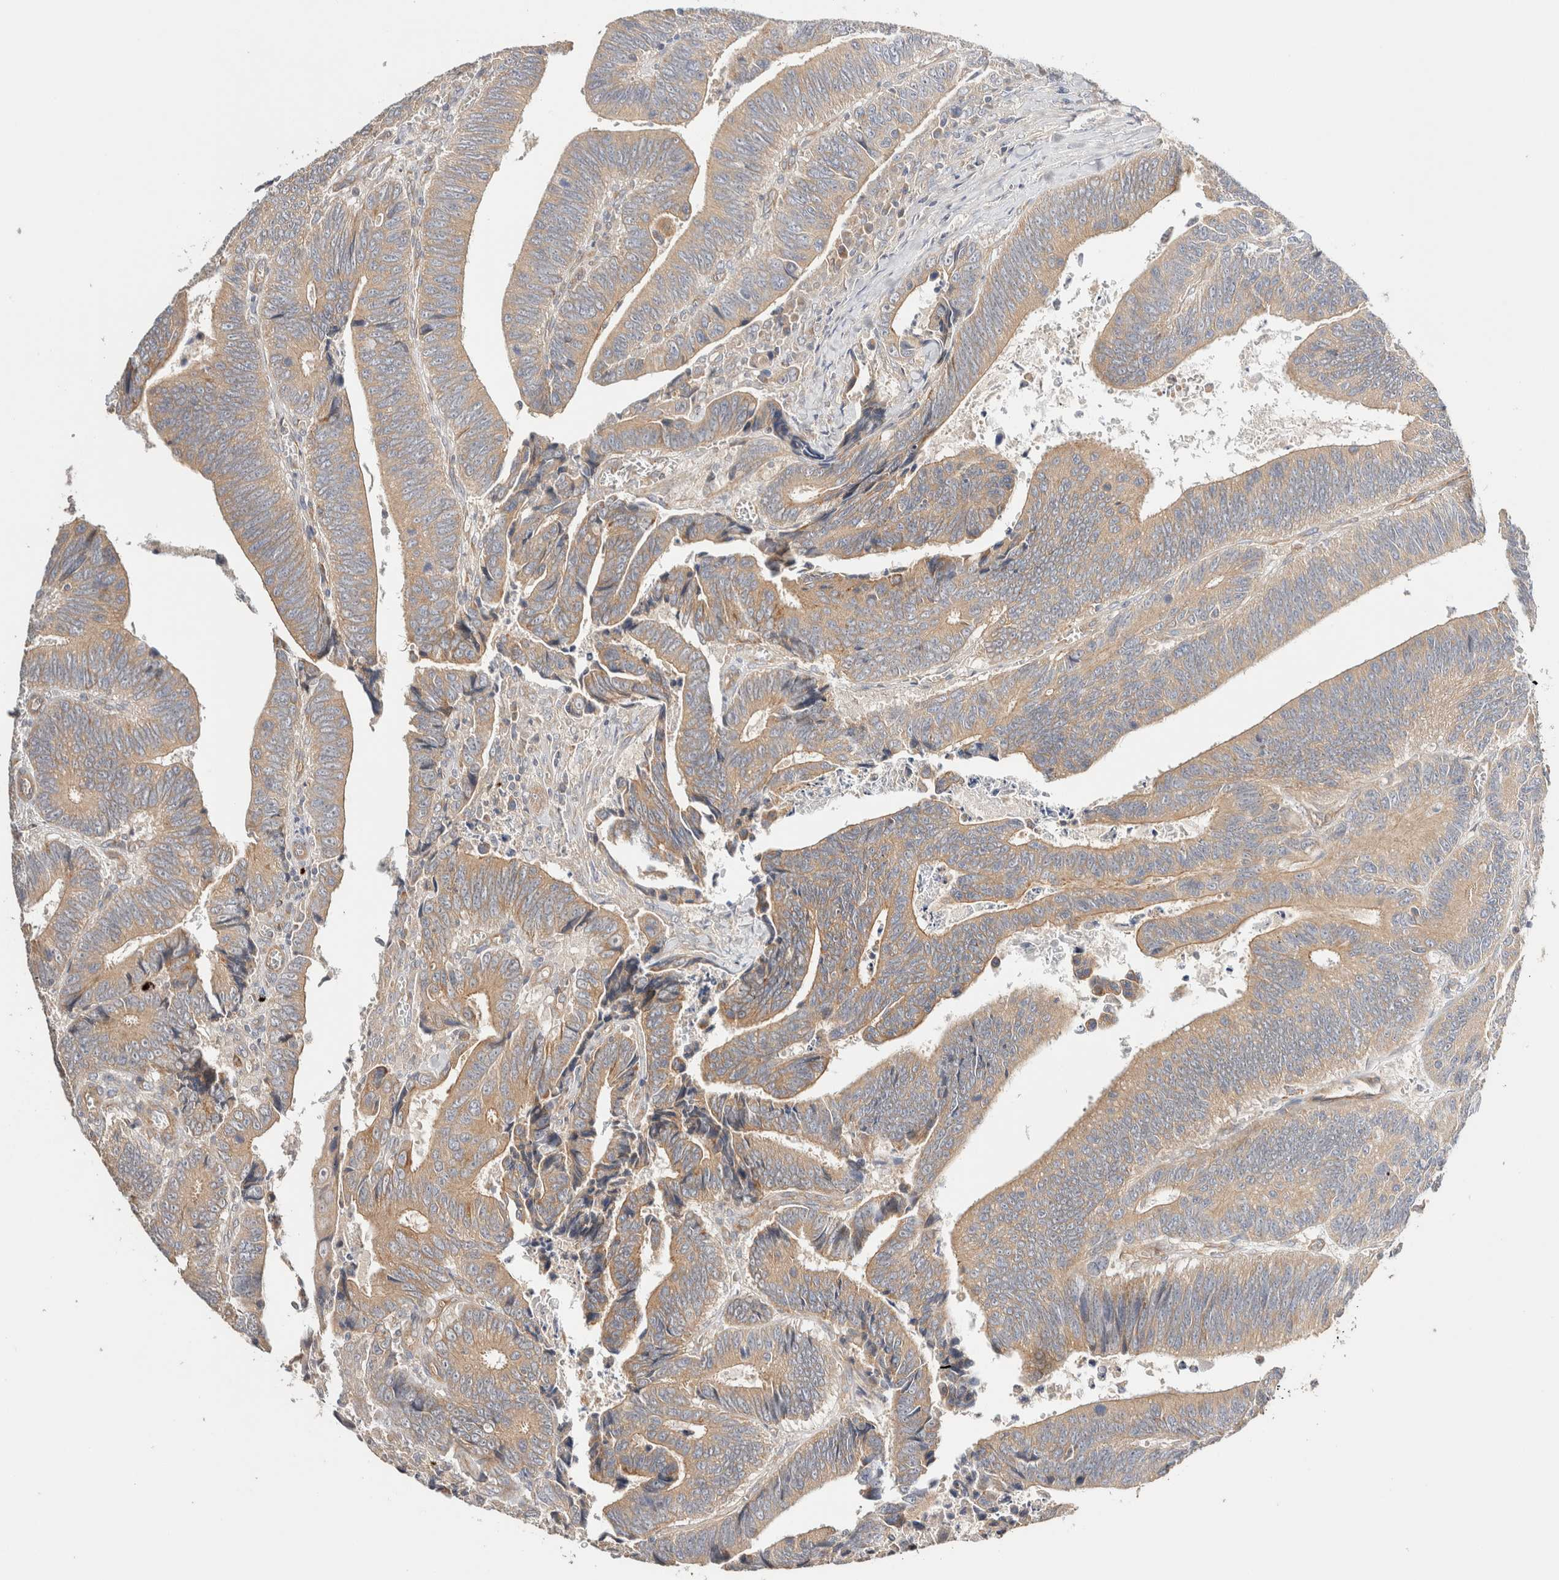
{"staining": {"intensity": "moderate", "quantity": ">75%", "location": "cytoplasmic/membranous"}, "tissue": "colorectal cancer", "cell_type": "Tumor cells", "image_type": "cancer", "snomed": [{"axis": "morphology", "description": "Inflammation, NOS"}, {"axis": "morphology", "description": "Adenocarcinoma, NOS"}, {"axis": "topography", "description": "Colon"}], "caption": "Protein expression analysis of human colorectal cancer reveals moderate cytoplasmic/membranous expression in approximately >75% of tumor cells.", "gene": "B3GNTL1", "patient": {"sex": "male", "age": 72}}